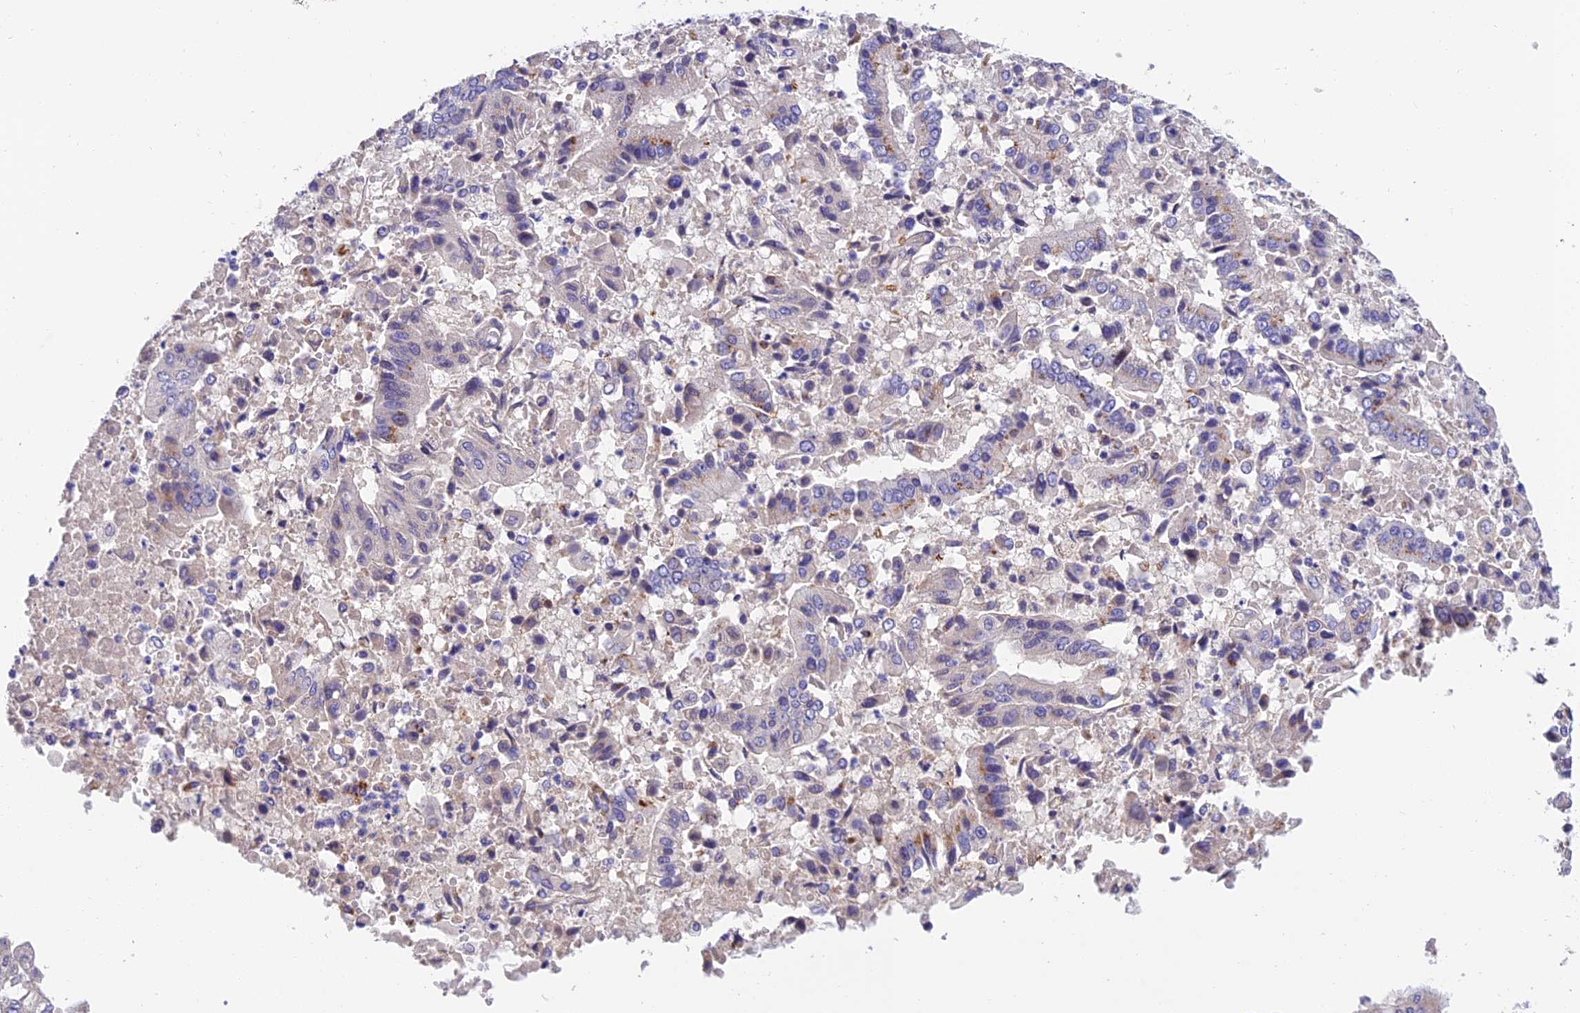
{"staining": {"intensity": "negative", "quantity": "none", "location": "none"}, "tissue": "pancreatic cancer", "cell_type": "Tumor cells", "image_type": "cancer", "snomed": [{"axis": "morphology", "description": "Adenocarcinoma, NOS"}, {"axis": "topography", "description": "Pancreas"}], "caption": "IHC of human pancreatic adenocarcinoma displays no positivity in tumor cells.", "gene": "LPXN", "patient": {"sex": "female", "age": 77}}